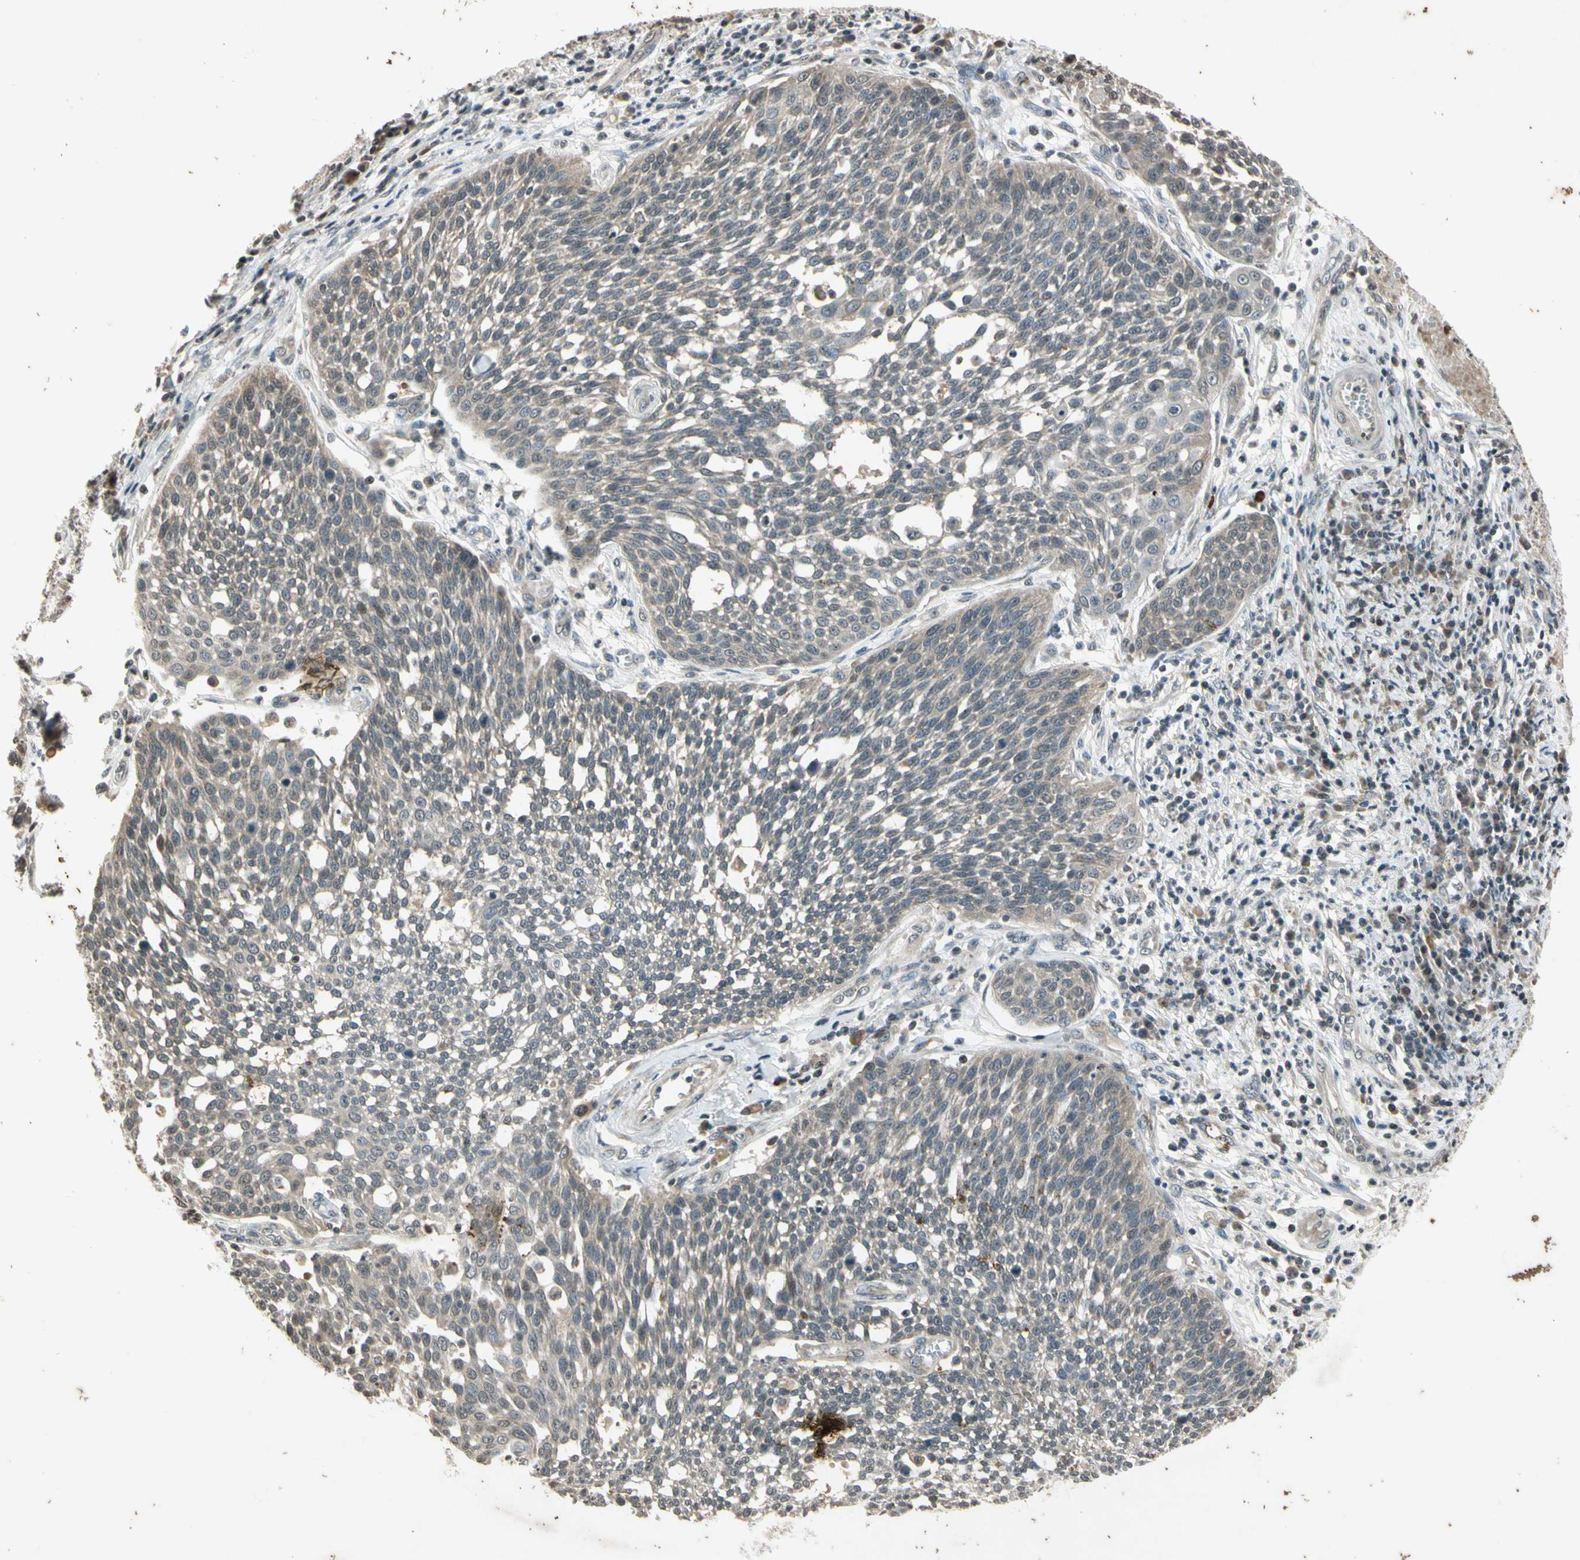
{"staining": {"intensity": "weak", "quantity": "25%-75%", "location": "cytoplasmic/membranous"}, "tissue": "cervical cancer", "cell_type": "Tumor cells", "image_type": "cancer", "snomed": [{"axis": "morphology", "description": "Squamous cell carcinoma, NOS"}, {"axis": "topography", "description": "Cervix"}], "caption": "A histopathology image of human cervical cancer stained for a protein demonstrates weak cytoplasmic/membranous brown staining in tumor cells. (Stains: DAB (3,3'-diaminobenzidine) in brown, nuclei in blue, Microscopy: brightfield microscopy at high magnification).", "gene": "EFNB2", "patient": {"sex": "female", "age": 34}}